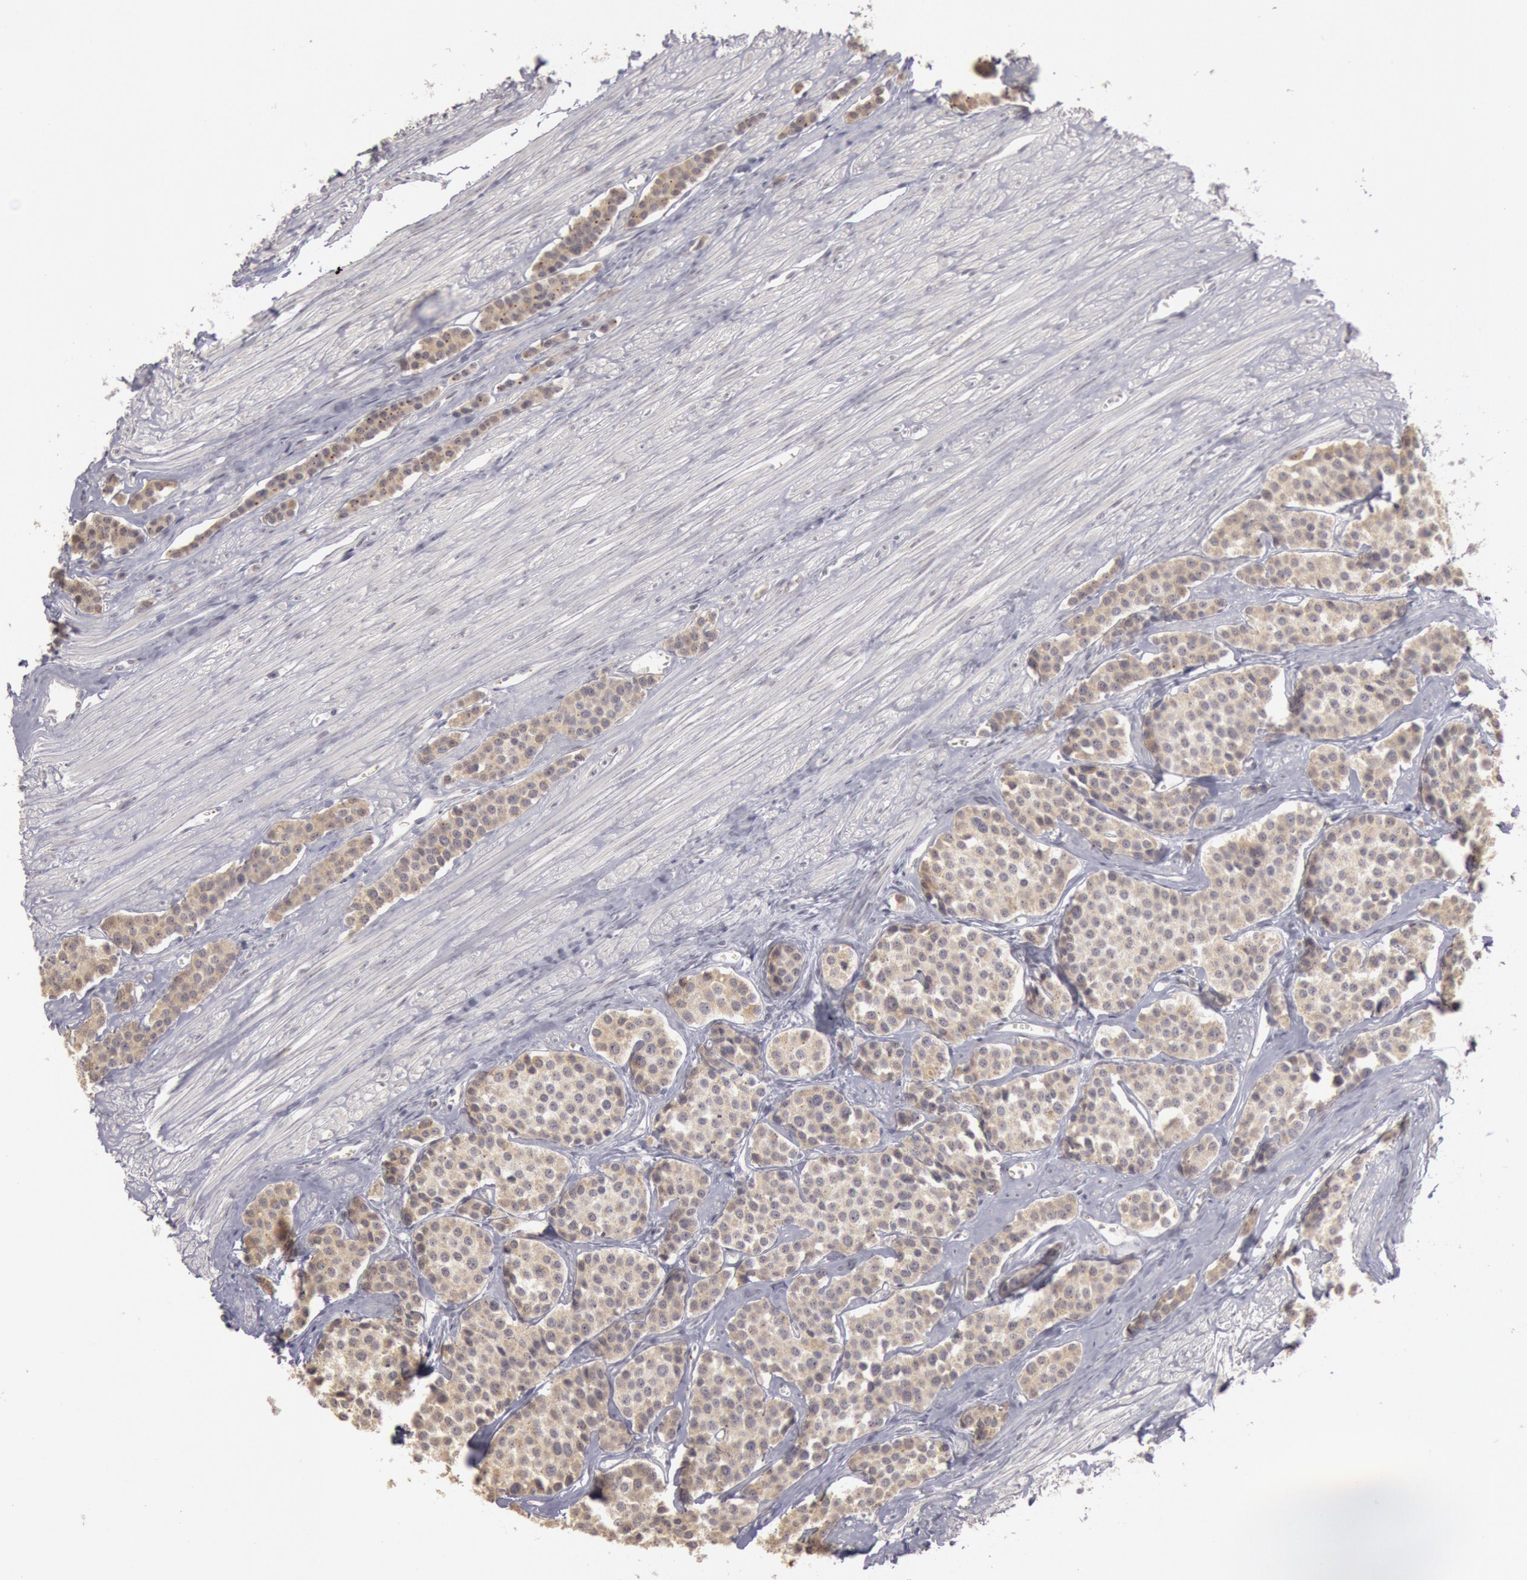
{"staining": {"intensity": "weak", "quantity": ">75%", "location": "cytoplasmic/membranous"}, "tissue": "carcinoid", "cell_type": "Tumor cells", "image_type": "cancer", "snomed": [{"axis": "morphology", "description": "Carcinoid, malignant, NOS"}, {"axis": "topography", "description": "Small intestine"}], "caption": "A high-resolution photomicrograph shows immunohistochemistry staining of malignant carcinoid, which exhibits weak cytoplasmic/membranous positivity in about >75% of tumor cells.", "gene": "RIMBP3C", "patient": {"sex": "male", "age": 60}}